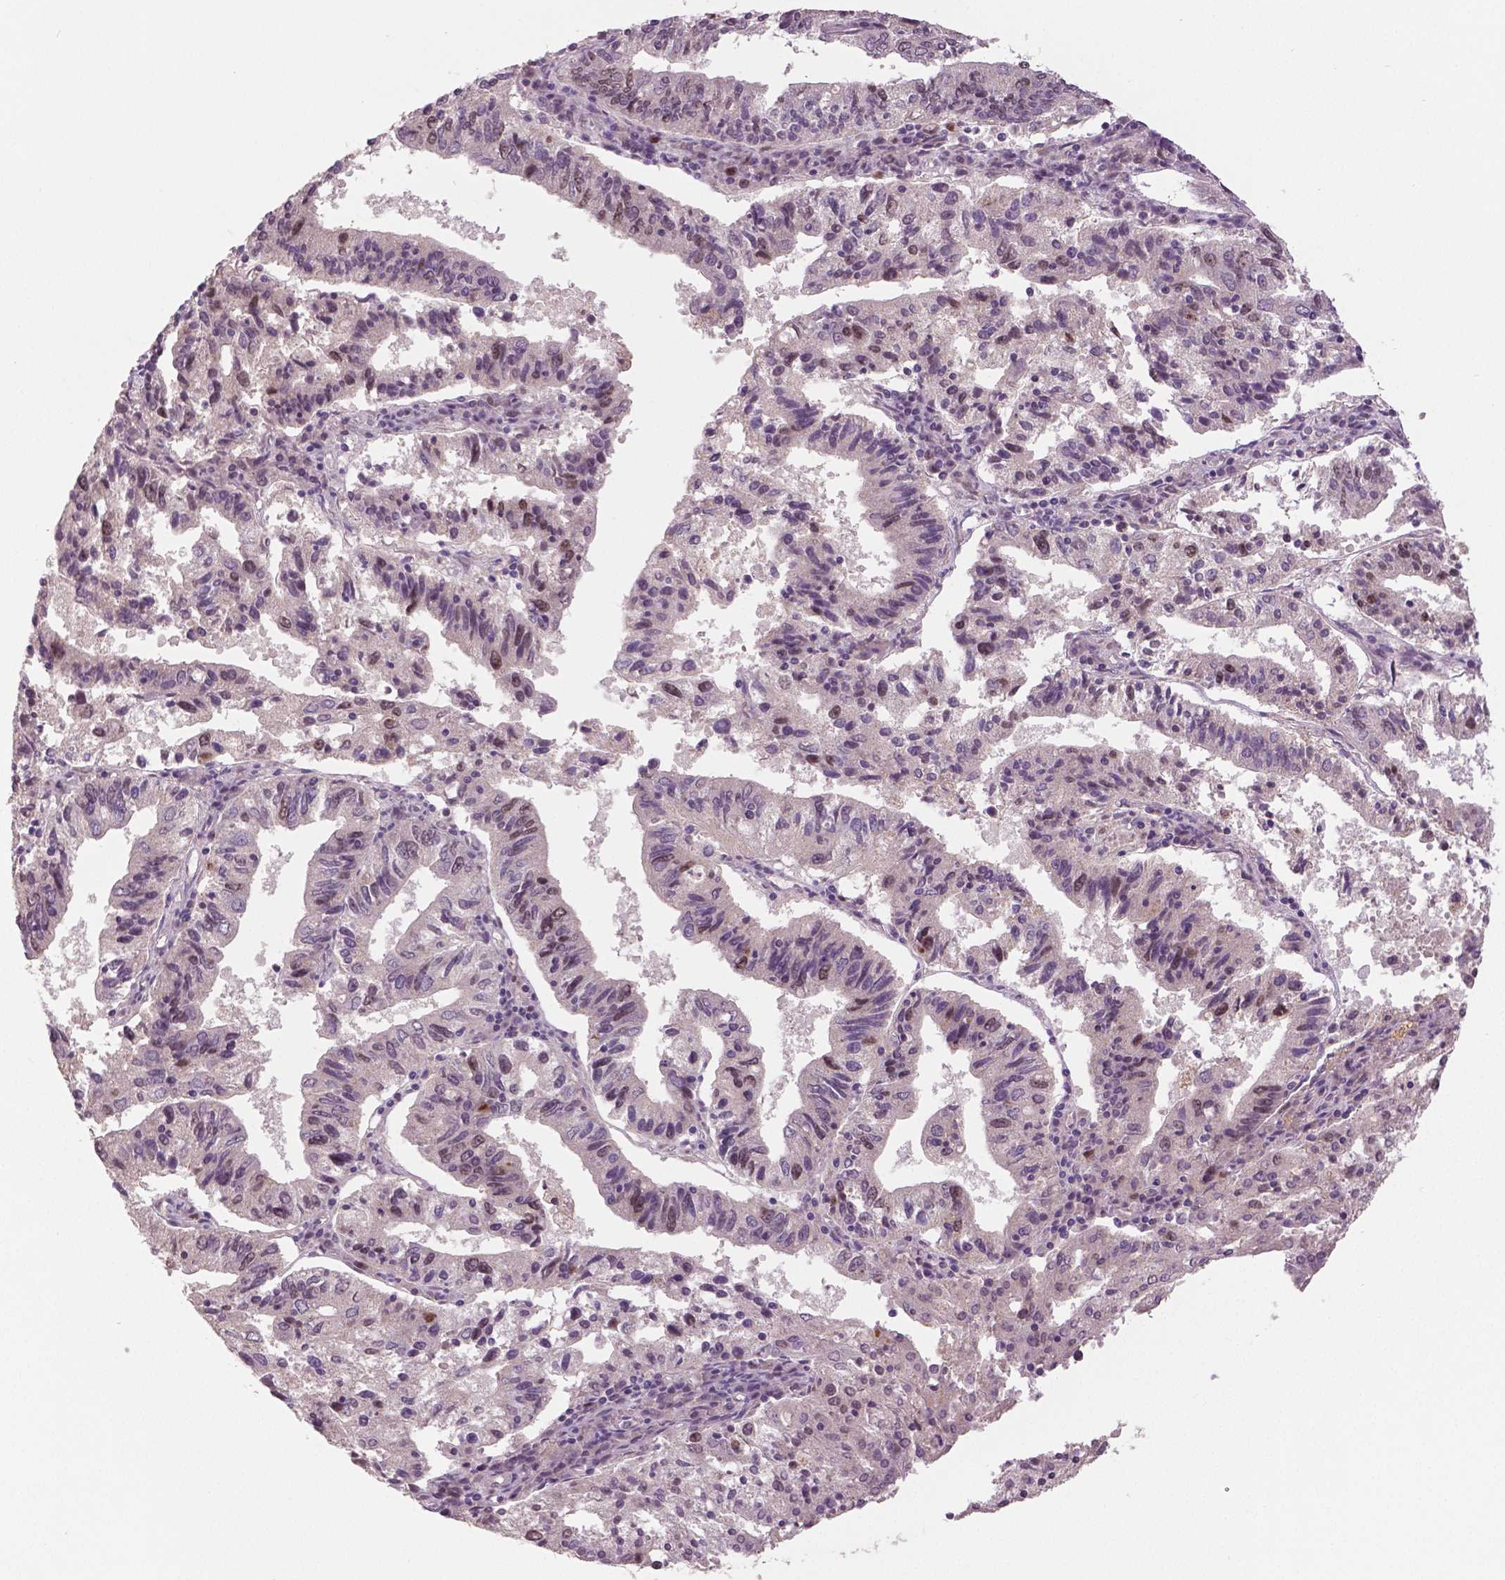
{"staining": {"intensity": "moderate", "quantity": "<25%", "location": "nuclear"}, "tissue": "endometrial cancer", "cell_type": "Tumor cells", "image_type": "cancer", "snomed": [{"axis": "morphology", "description": "Adenocarcinoma, NOS"}, {"axis": "topography", "description": "Endometrium"}], "caption": "This is a micrograph of IHC staining of endometrial cancer (adenocarcinoma), which shows moderate expression in the nuclear of tumor cells.", "gene": "MKI67", "patient": {"sex": "female", "age": 82}}